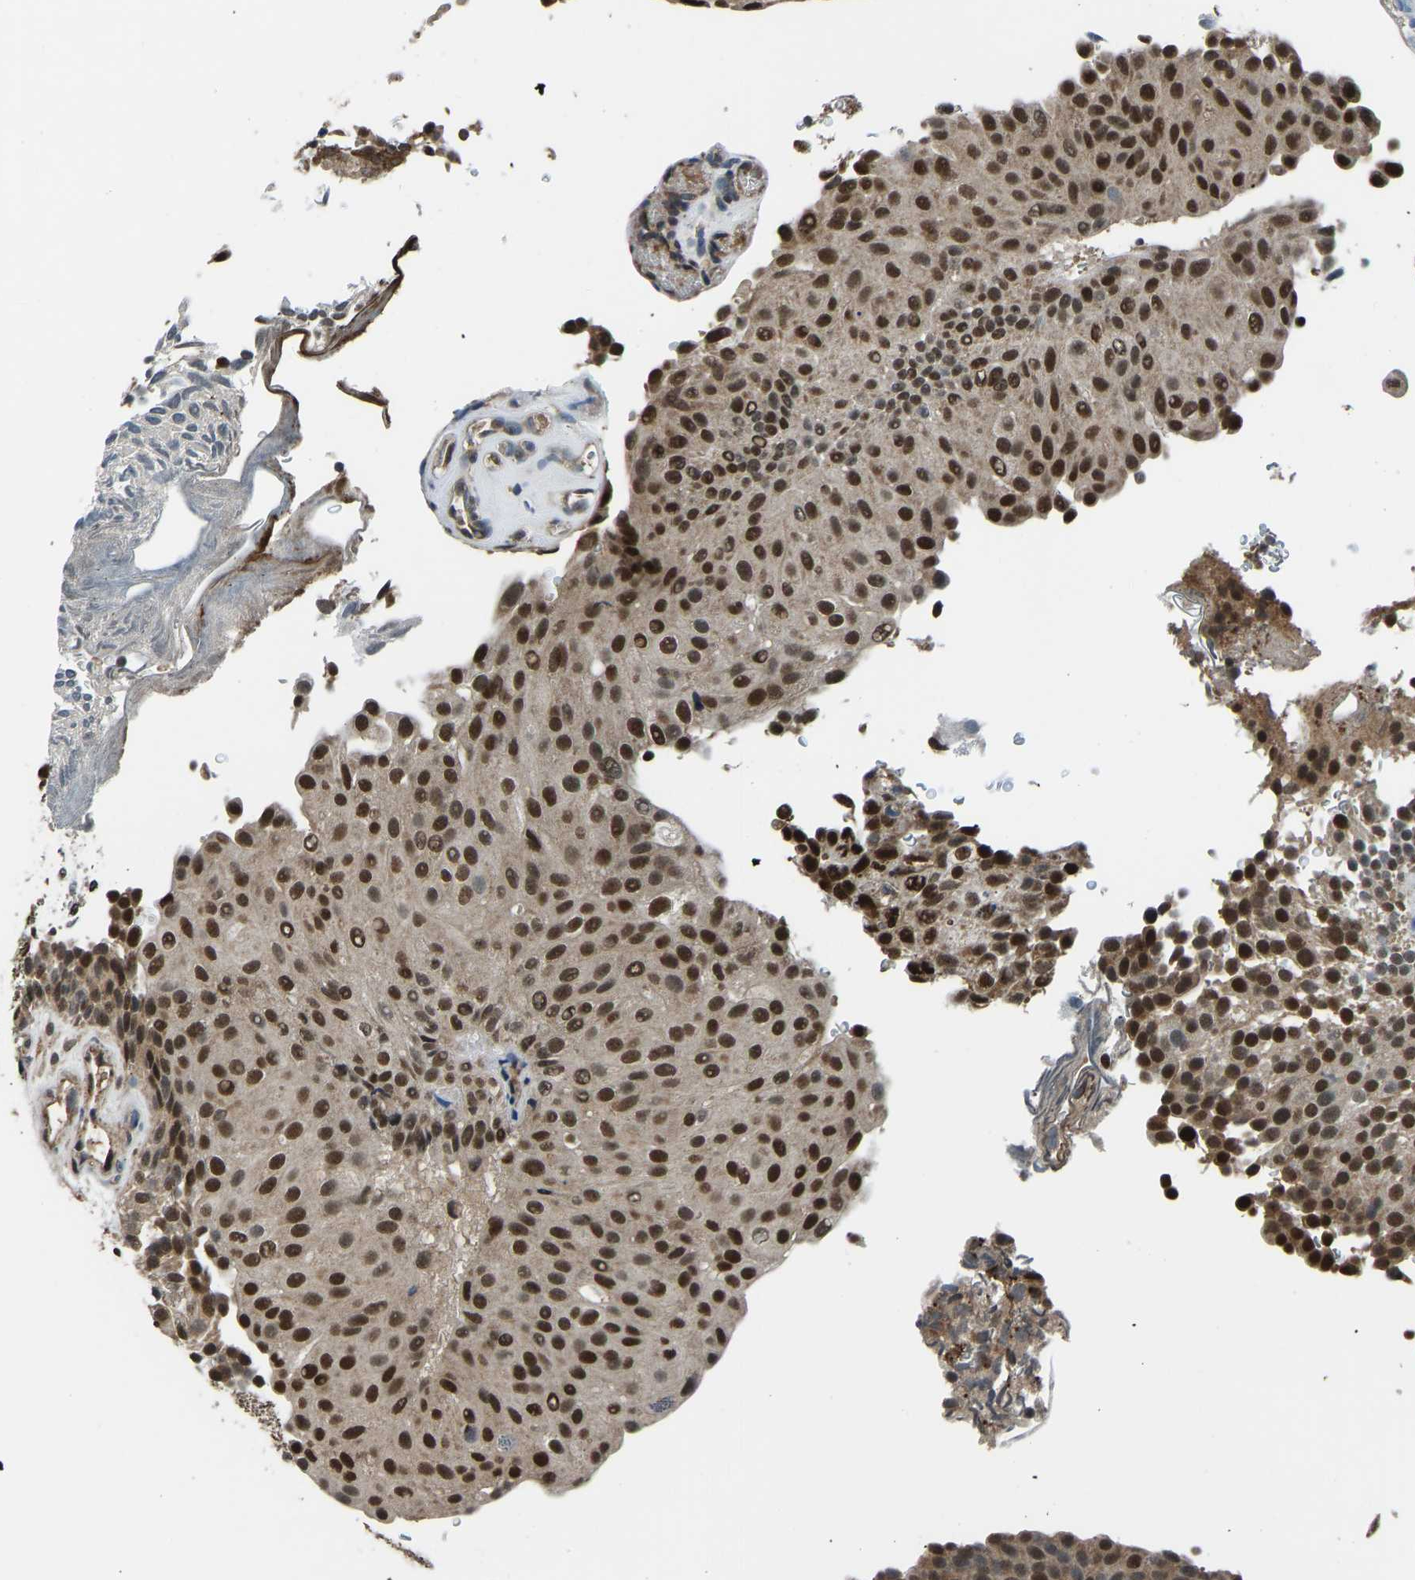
{"staining": {"intensity": "strong", "quantity": ">75%", "location": "cytoplasmic/membranous,nuclear"}, "tissue": "urothelial cancer", "cell_type": "Tumor cells", "image_type": "cancer", "snomed": [{"axis": "morphology", "description": "Urothelial carcinoma, Low grade"}, {"axis": "topography", "description": "Urinary bladder"}], "caption": "This image exhibits urothelial cancer stained with IHC to label a protein in brown. The cytoplasmic/membranous and nuclear of tumor cells show strong positivity for the protein. Nuclei are counter-stained blue.", "gene": "FOS", "patient": {"sex": "male", "age": 78}}